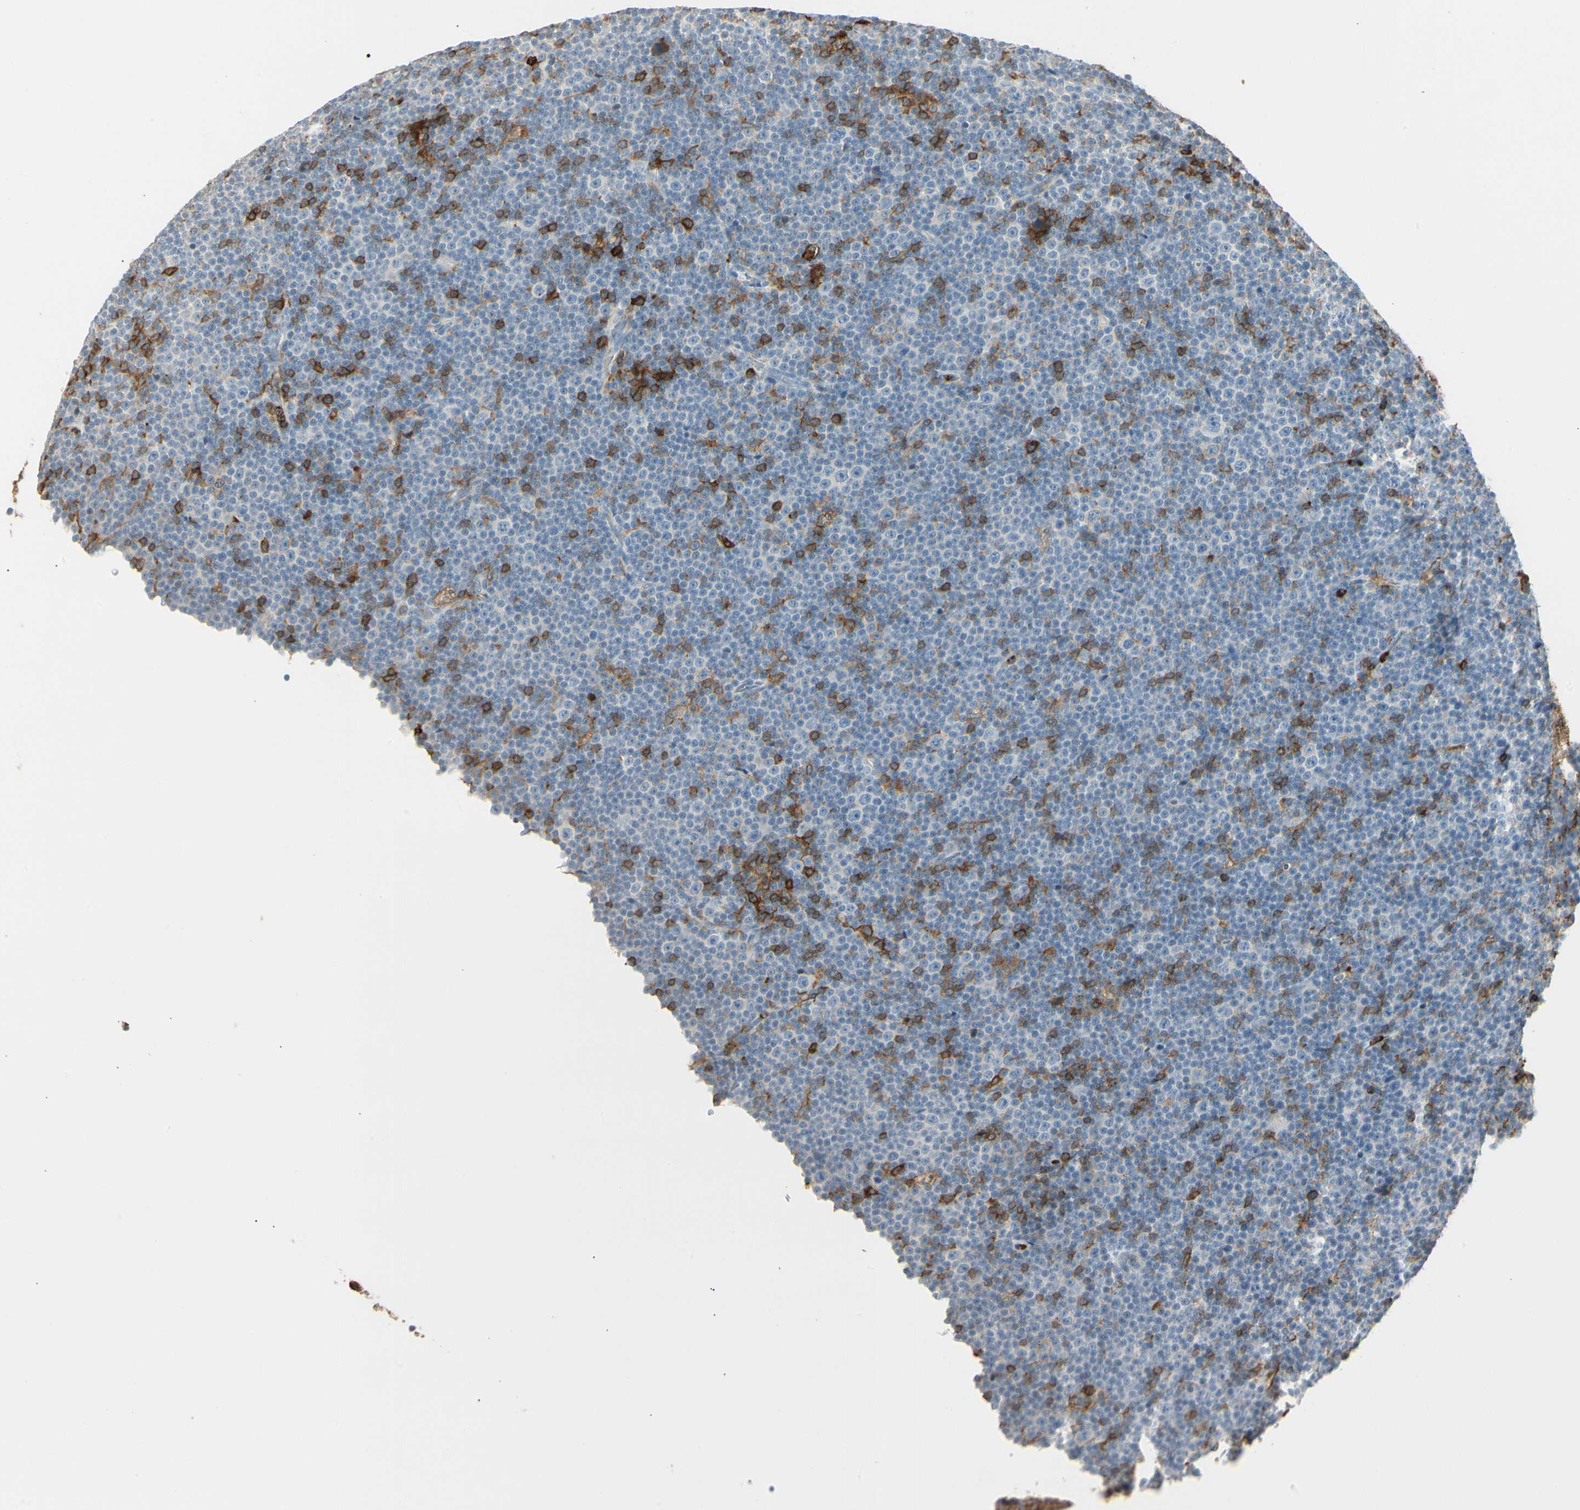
{"staining": {"intensity": "strong", "quantity": "<25%", "location": "cytoplasmic/membranous"}, "tissue": "lymphoma", "cell_type": "Tumor cells", "image_type": "cancer", "snomed": [{"axis": "morphology", "description": "Malignant lymphoma, non-Hodgkin's type, Low grade"}, {"axis": "topography", "description": "Lymph node"}], "caption": "The micrograph shows a brown stain indicating the presence of a protein in the cytoplasmic/membranous of tumor cells in low-grade malignant lymphoma, non-Hodgkin's type. (DAB (3,3'-diaminobenzidine) = brown stain, brightfield microscopy at high magnification).", "gene": "ITGB2", "patient": {"sex": "female", "age": 67}}